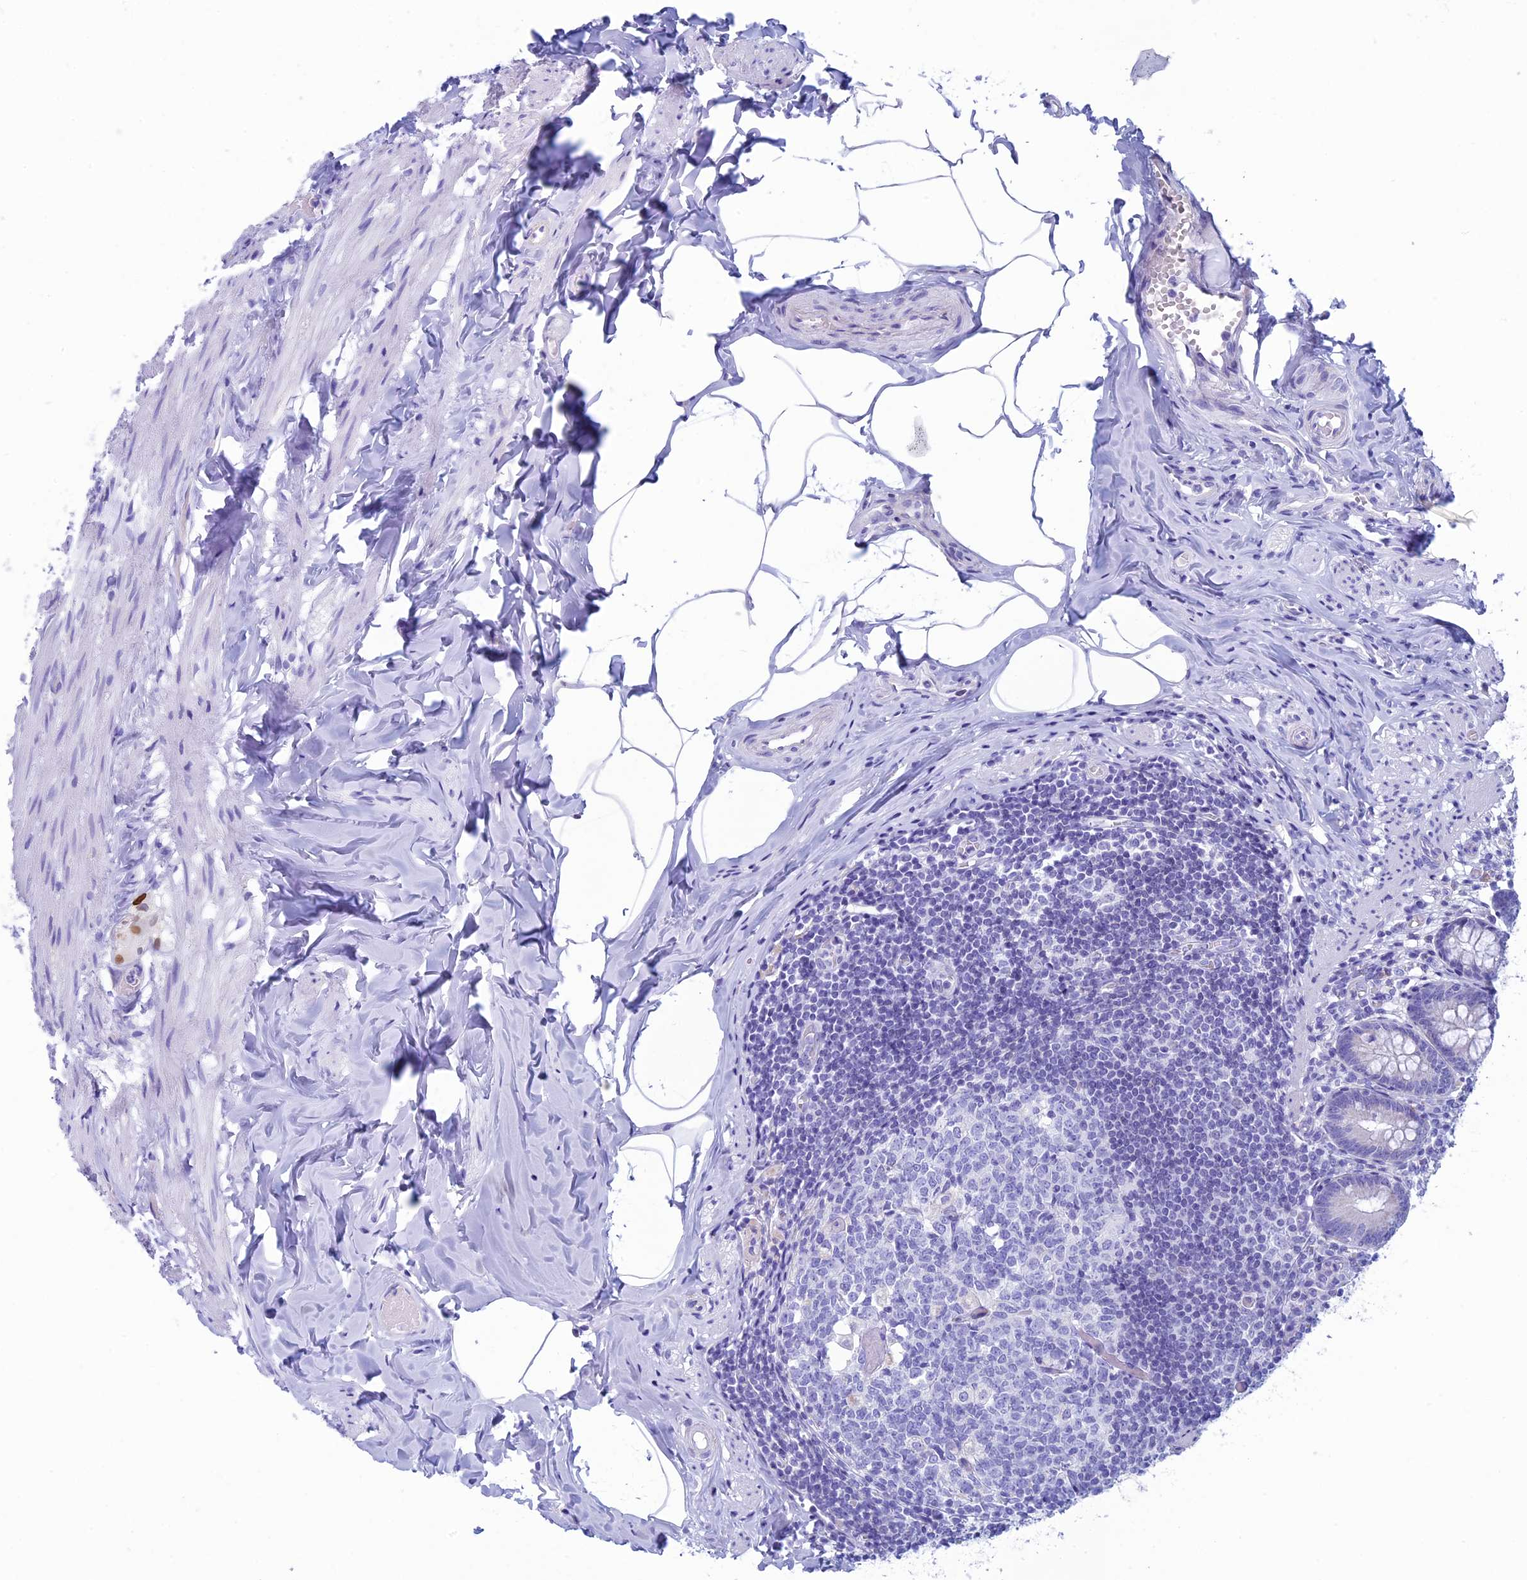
{"staining": {"intensity": "negative", "quantity": "none", "location": "none"}, "tissue": "appendix", "cell_type": "Glandular cells", "image_type": "normal", "snomed": [{"axis": "morphology", "description": "Normal tissue, NOS"}, {"axis": "topography", "description": "Appendix"}], "caption": "Histopathology image shows no significant protein positivity in glandular cells of normal appendix.", "gene": "FAM169A", "patient": {"sex": "male", "age": 55}}